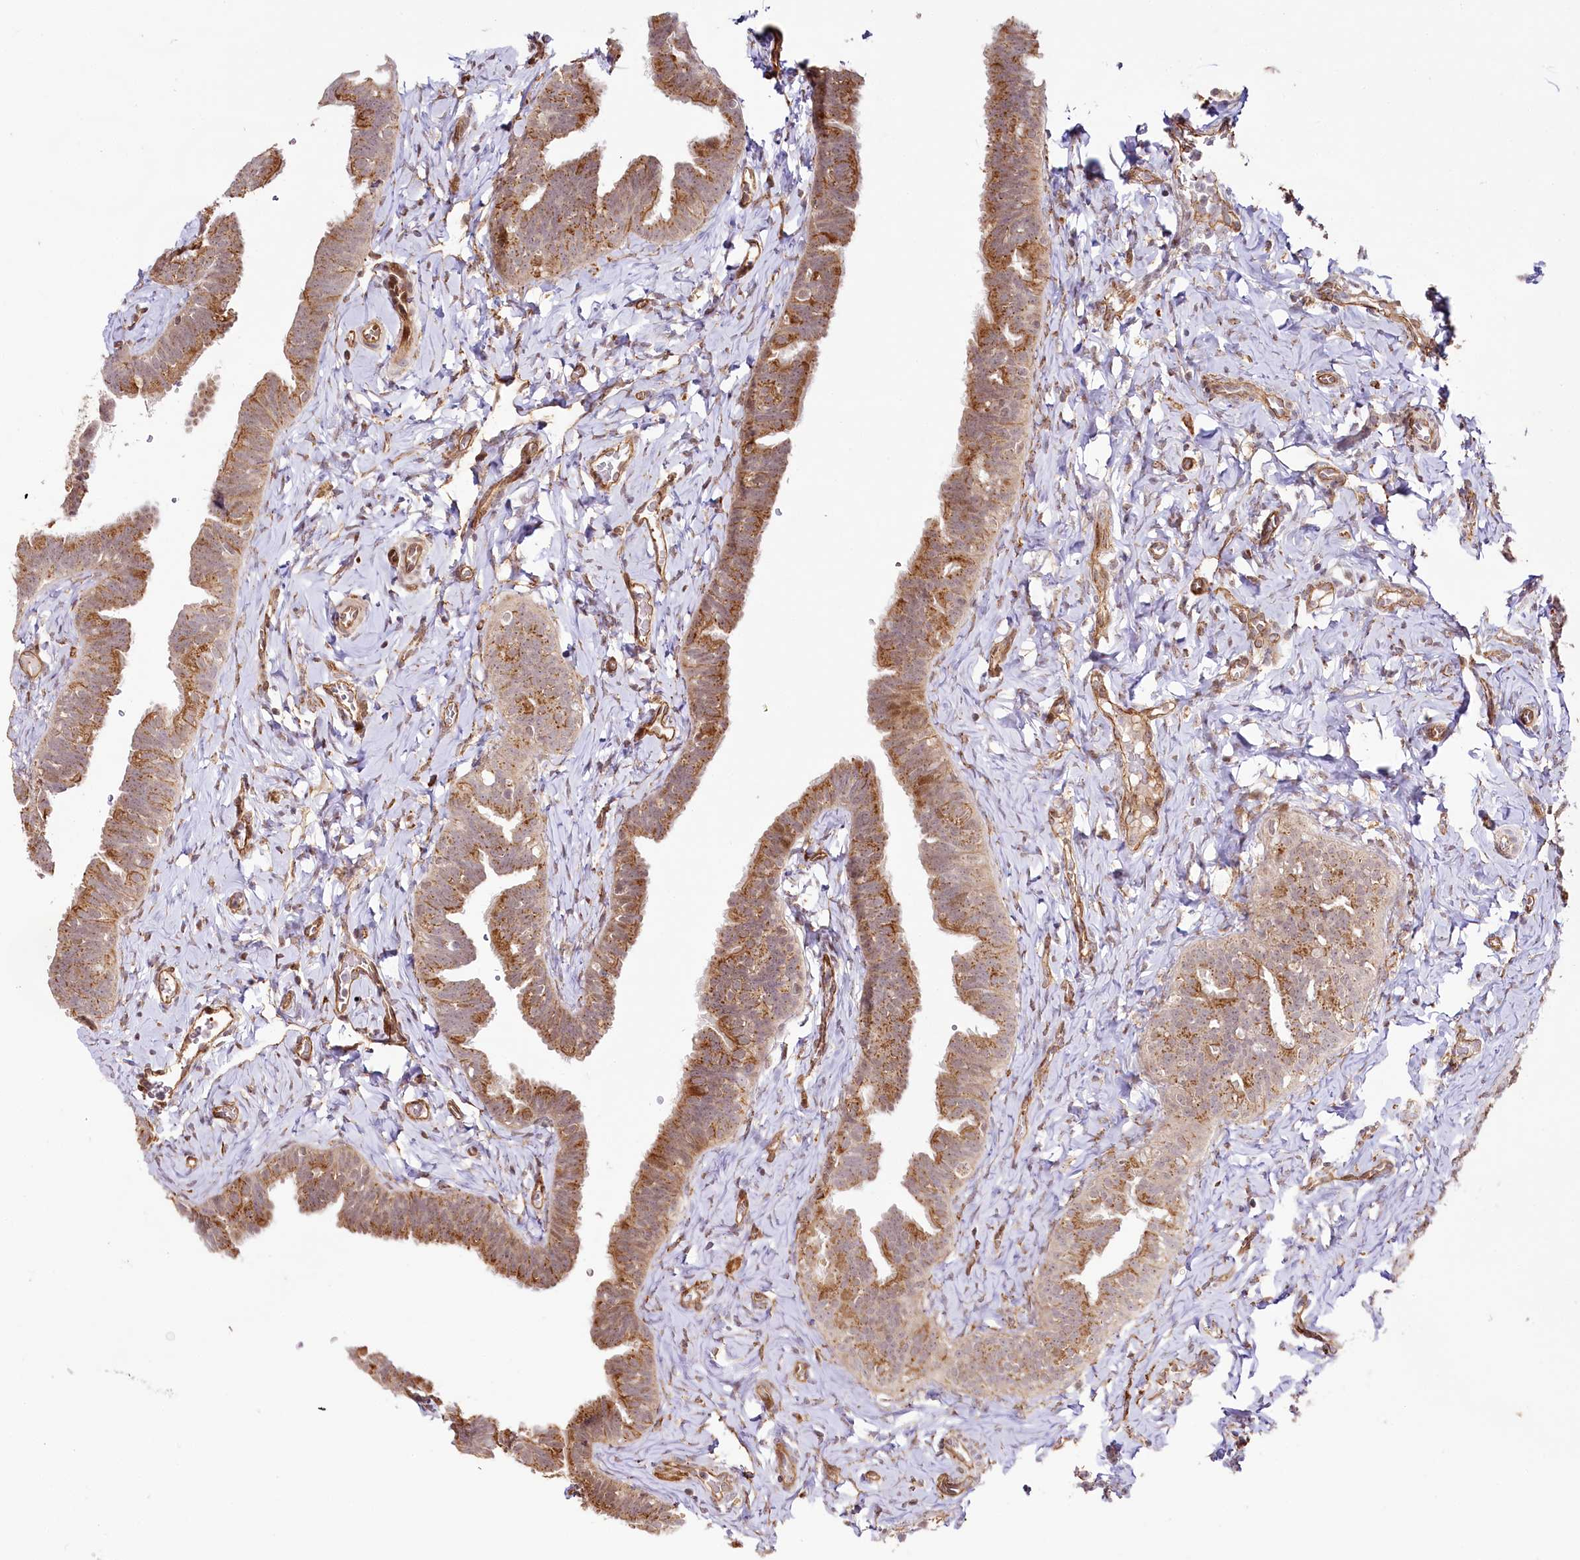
{"staining": {"intensity": "strong", "quantity": "25%-75%", "location": "cytoplasmic/membranous"}, "tissue": "fallopian tube", "cell_type": "Glandular cells", "image_type": "normal", "snomed": [{"axis": "morphology", "description": "Normal tissue, NOS"}, {"axis": "topography", "description": "Fallopian tube"}], "caption": "A photomicrograph of human fallopian tube stained for a protein demonstrates strong cytoplasmic/membranous brown staining in glandular cells. The protein of interest is stained brown, and the nuclei are stained in blue (DAB IHC with brightfield microscopy, high magnification).", "gene": "COPG1", "patient": {"sex": "female", "age": 39}}